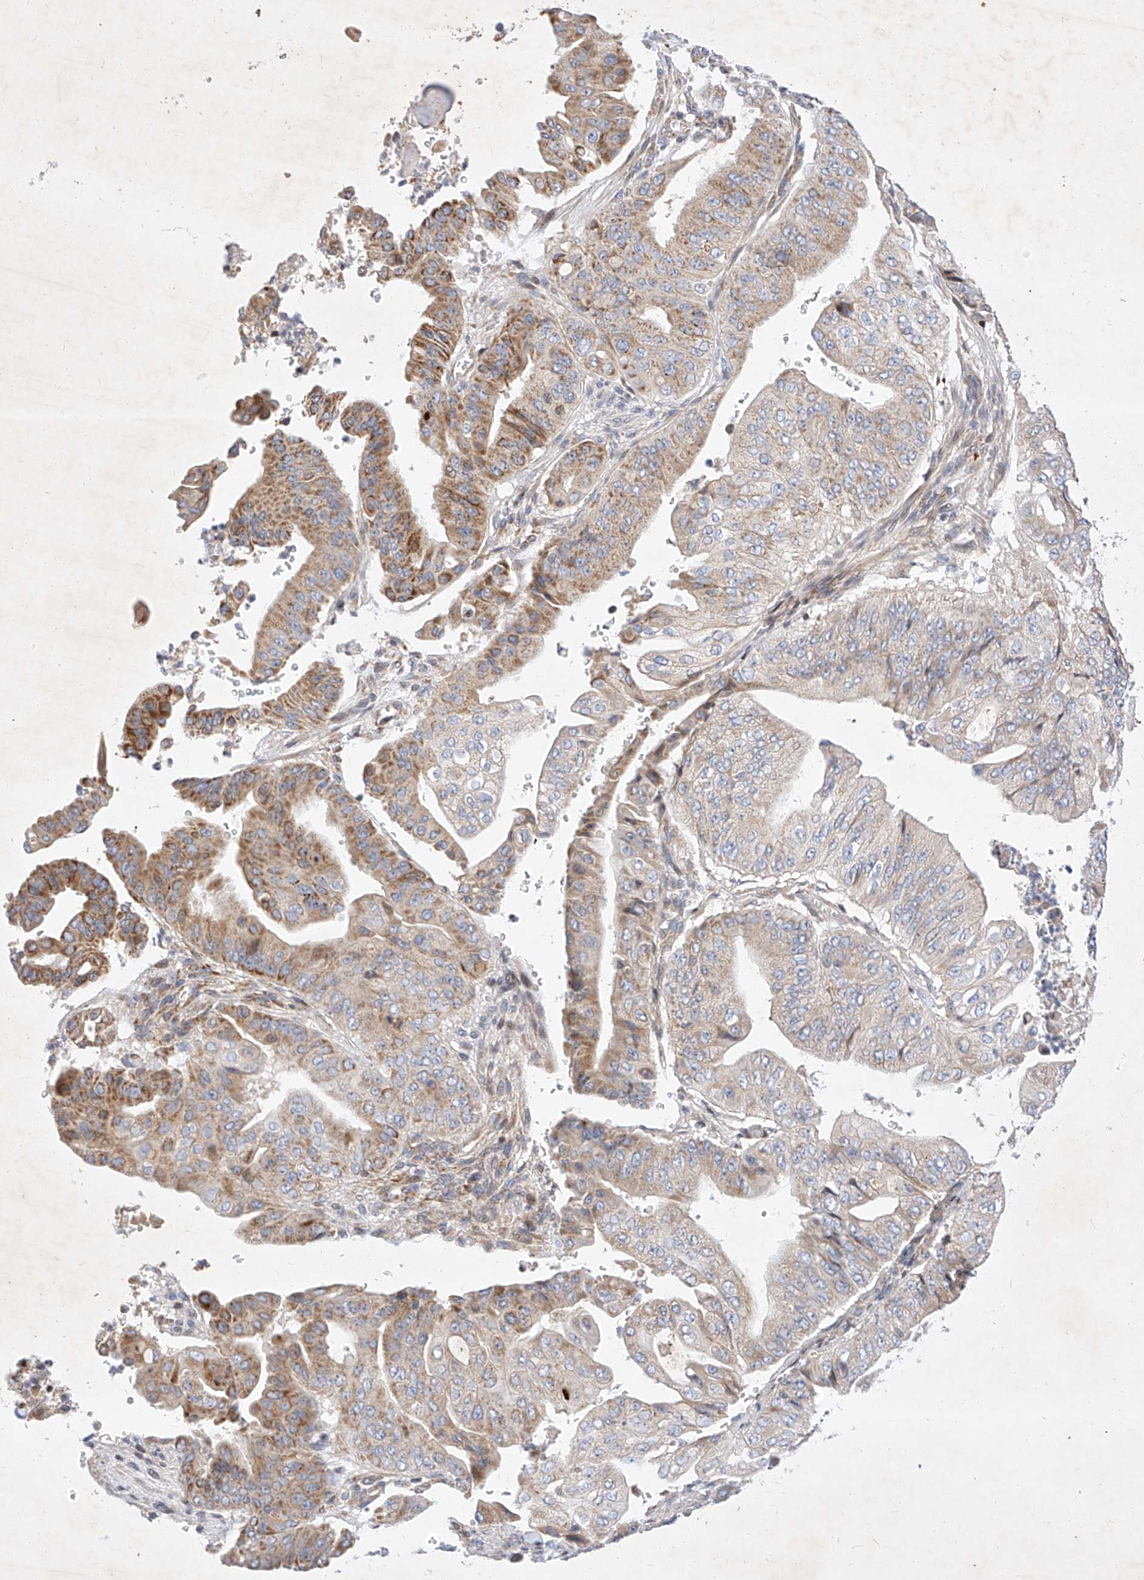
{"staining": {"intensity": "moderate", "quantity": "25%-75%", "location": "cytoplasmic/membranous"}, "tissue": "pancreatic cancer", "cell_type": "Tumor cells", "image_type": "cancer", "snomed": [{"axis": "morphology", "description": "Adenocarcinoma, NOS"}, {"axis": "topography", "description": "Pancreas"}], "caption": "Human adenocarcinoma (pancreatic) stained for a protein (brown) displays moderate cytoplasmic/membranous positive expression in approximately 25%-75% of tumor cells.", "gene": "OSGEPL1", "patient": {"sex": "female", "age": 77}}